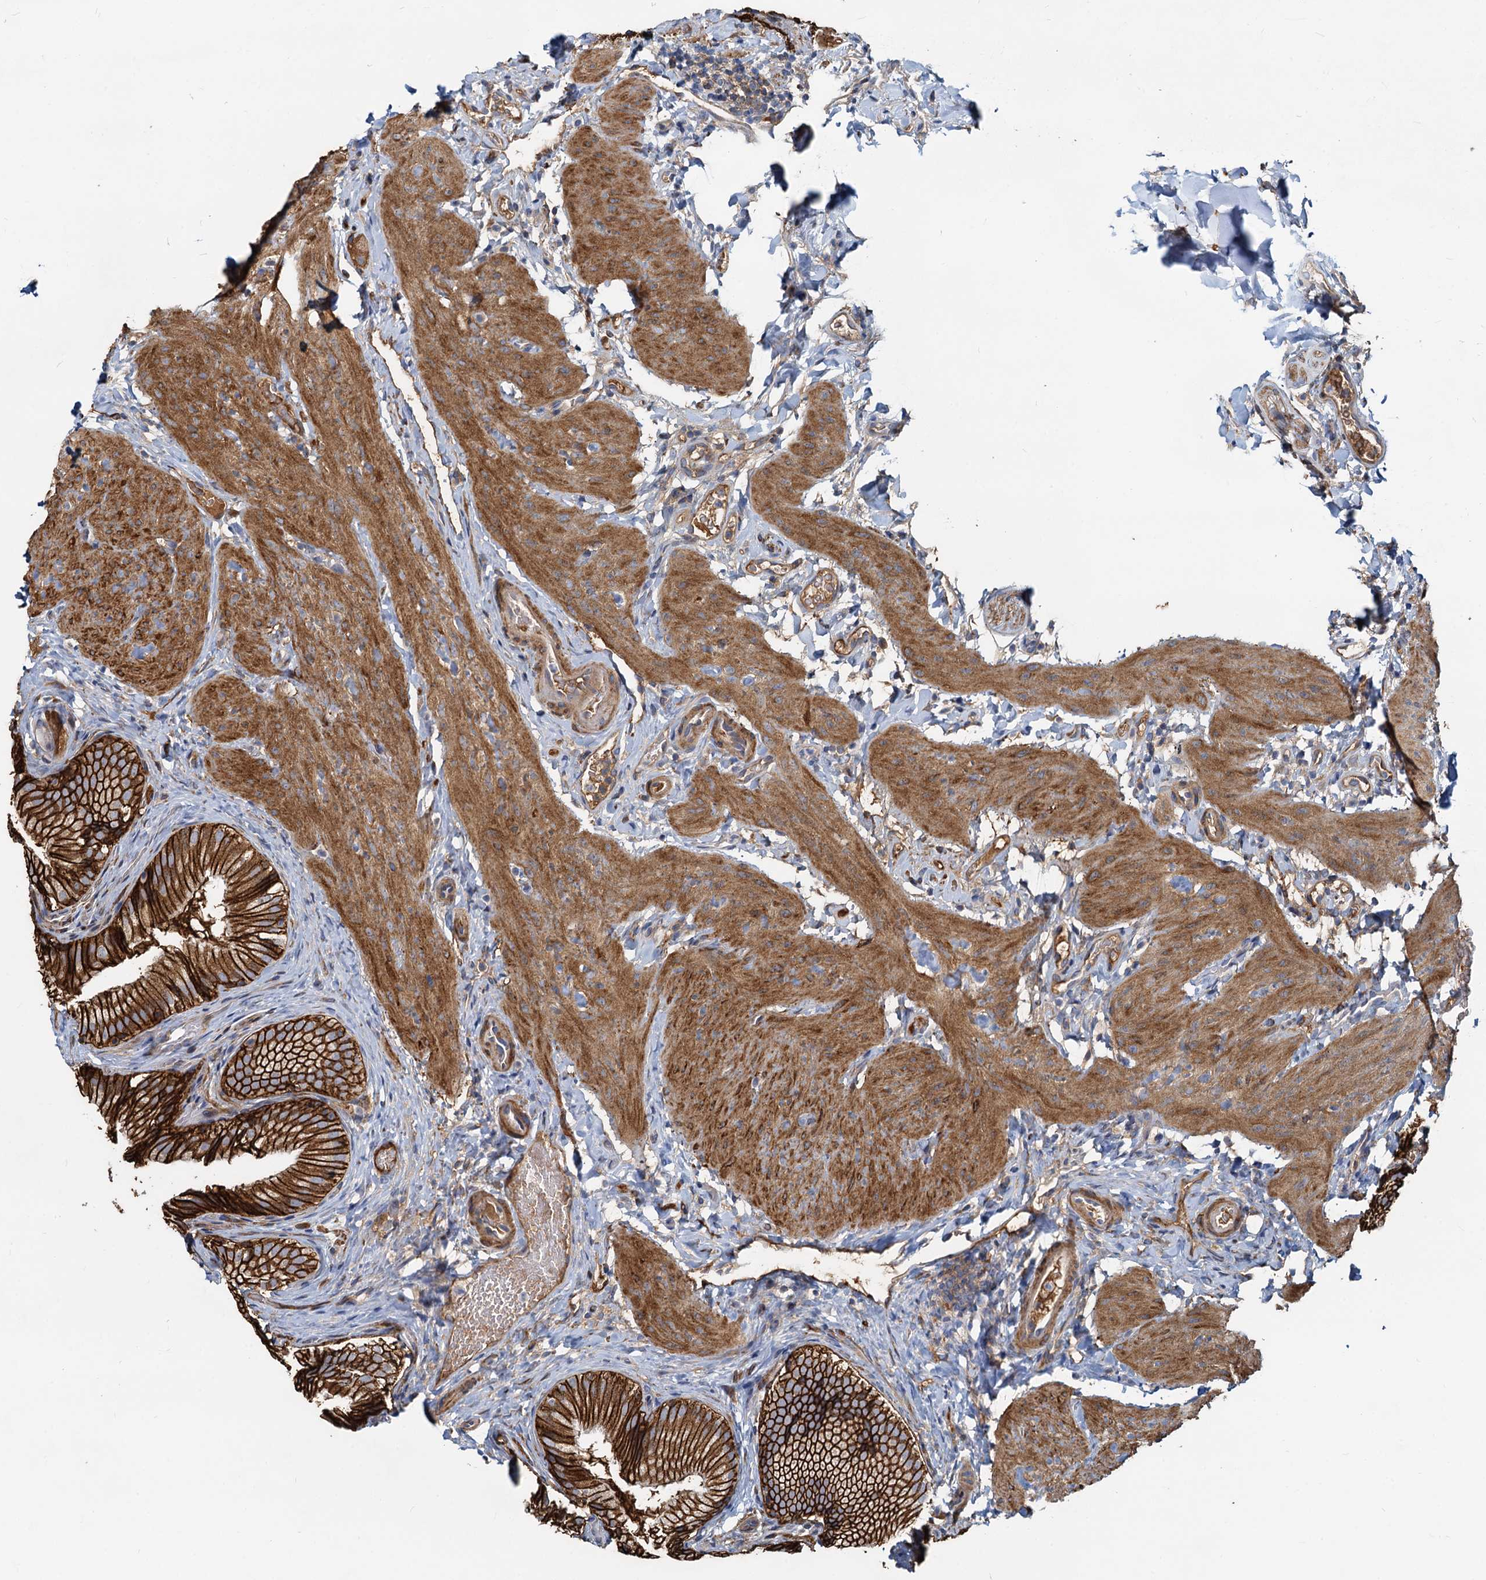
{"staining": {"intensity": "strong", "quantity": ">75%", "location": "cytoplasmic/membranous"}, "tissue": "gallbladder", "cell_type": "Glandular cells", "image_type": "normal", "snomed": [{"axis": "morphology", "description": "Normal tissue, NOS"}, {"axis": "topography", "description": "Gallbladder"}], "caption": "Immunohistochemical staining of benign human gallbladder exhibits high levels of strong cytoplasmic/membranous positivity in about >75% of glandular cells.", "gene": "LNX2", "patient": {"sex": "female", "age": 30}}